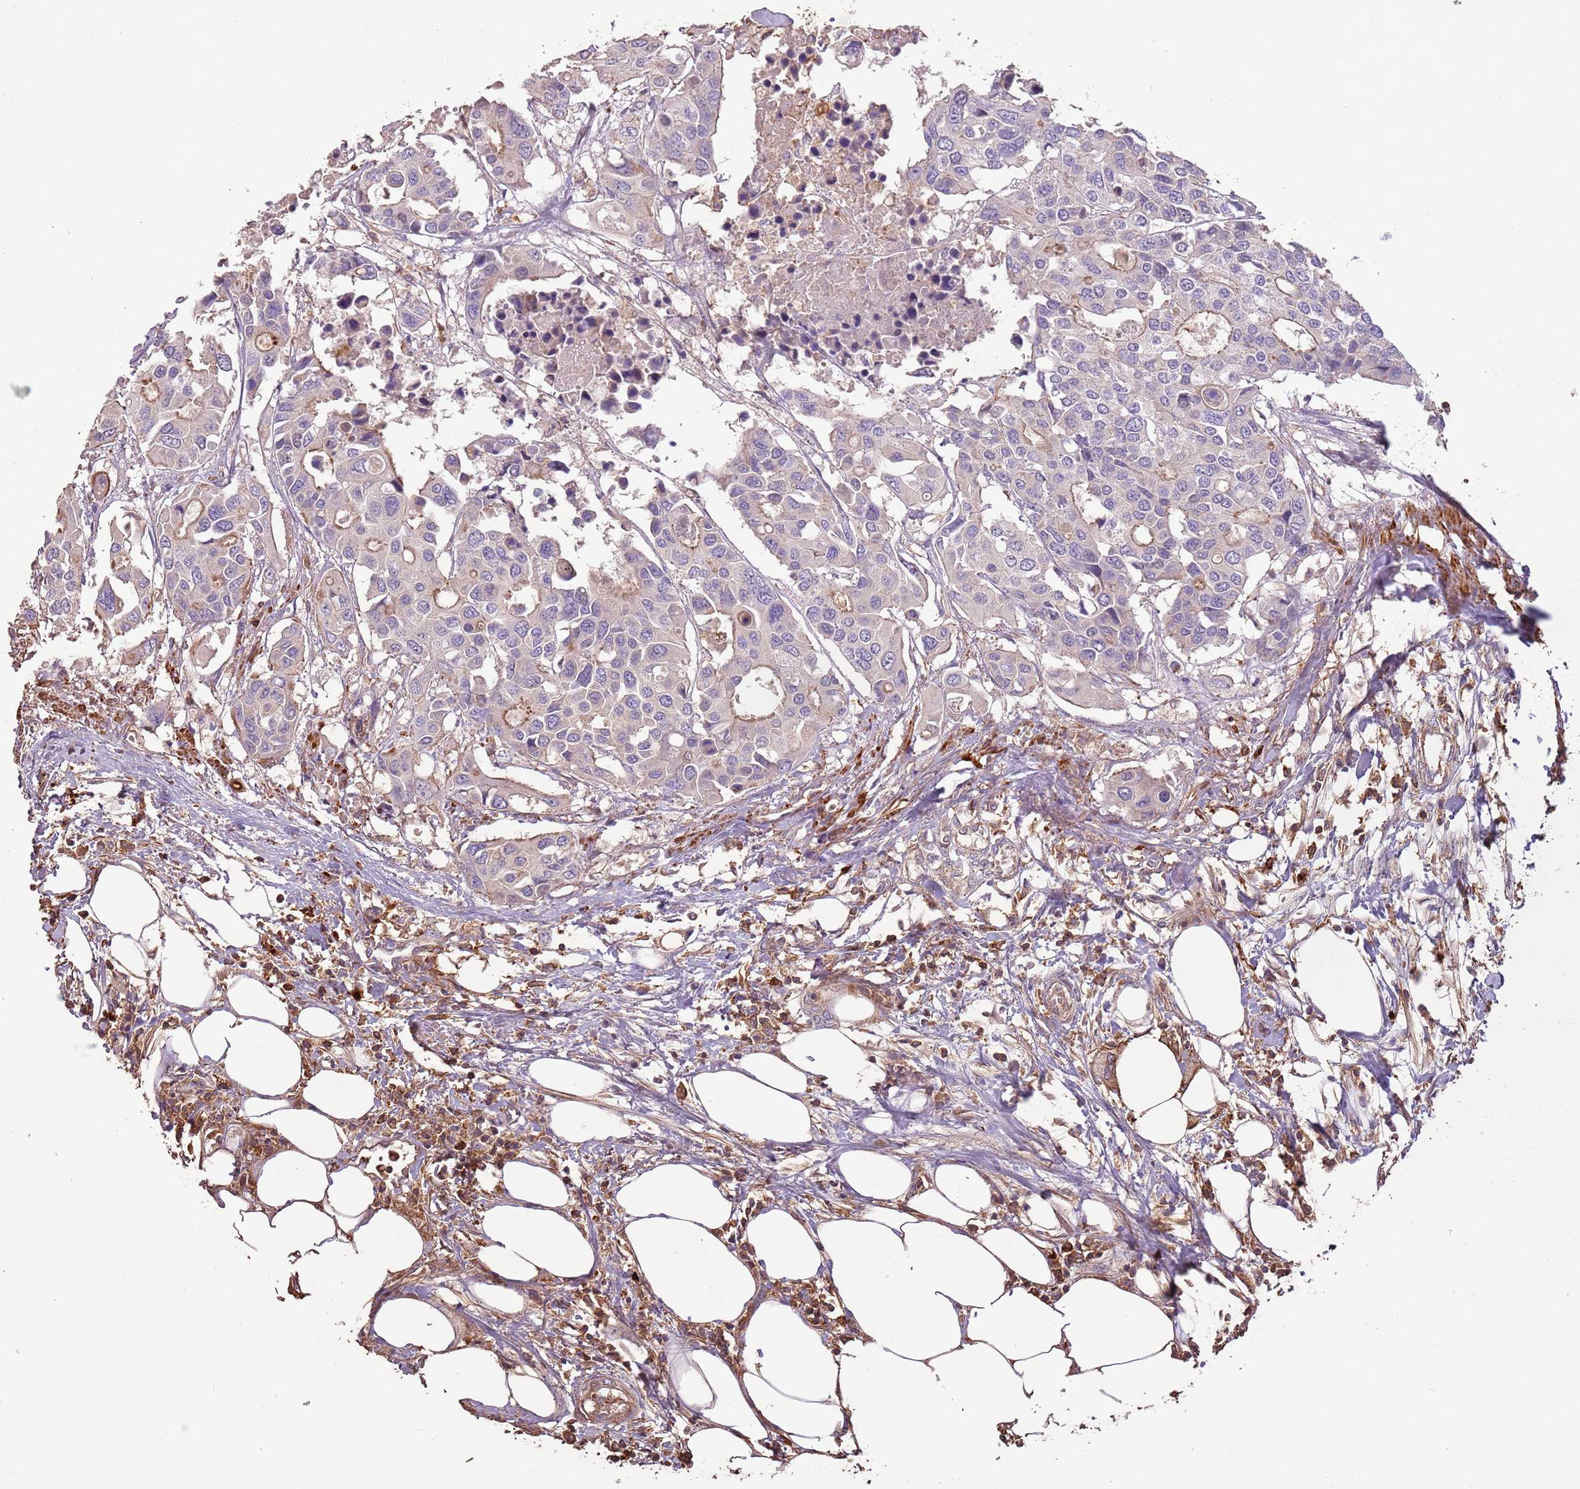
{"staining": {"intensity": "moderate", "quantity": "<25%", "location": "cytoplasmic/membranous"}, "tissue": "colorectal cancer", "cell_type": "Tumor cells", "image_type": "cancer", "snomed": [{"axis": "morphology", "description": "Adenocarcinoma, NOS"}, {"axis": "topography", "description": "Colon"}], "caption": "Moderate cytoplasmic/membranous expression for a protein is seen in approximately <25% of tumor cells of colorectal cancer using immunohistochemistry.", "gene": "FECH", "patient": {"sex": "male", "age": 77}}